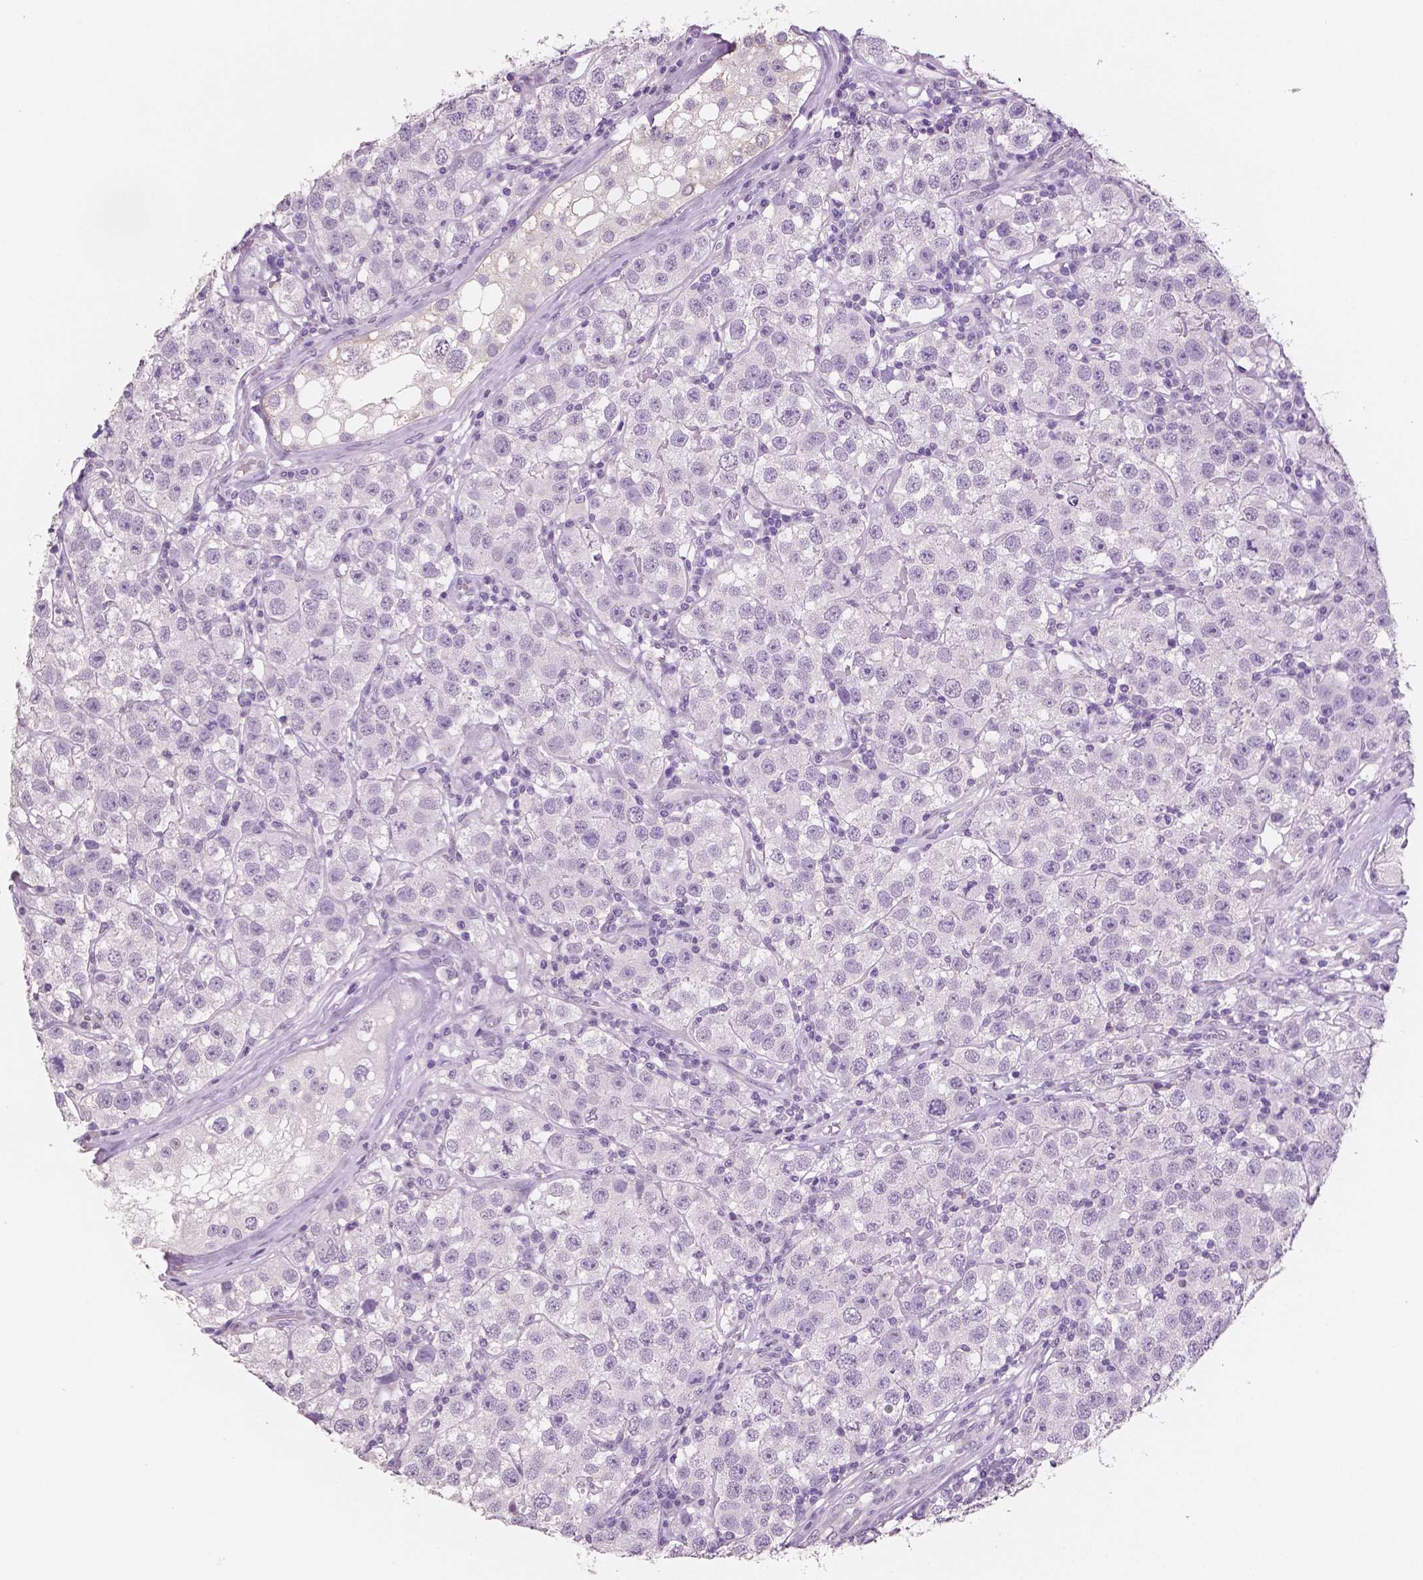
{"staining": {"intensity": "negative", "quantity": "none", "location": "none"}, "tissue": "testis cancer", "cell_type": "Tumor cells", "image_type": "cancer", "snomed": [{"axis": "morphology", "description": "Seminoma, NOS"}, {"axis": "topography", "description": "Testis"}], "caption": "DAB immunohistochemical staining of testis cancer (seminoma) demonstrates no significant staining in tumor cells.", "gene": "NECAB2", "patient": {"sex": "male", "age": 34}}